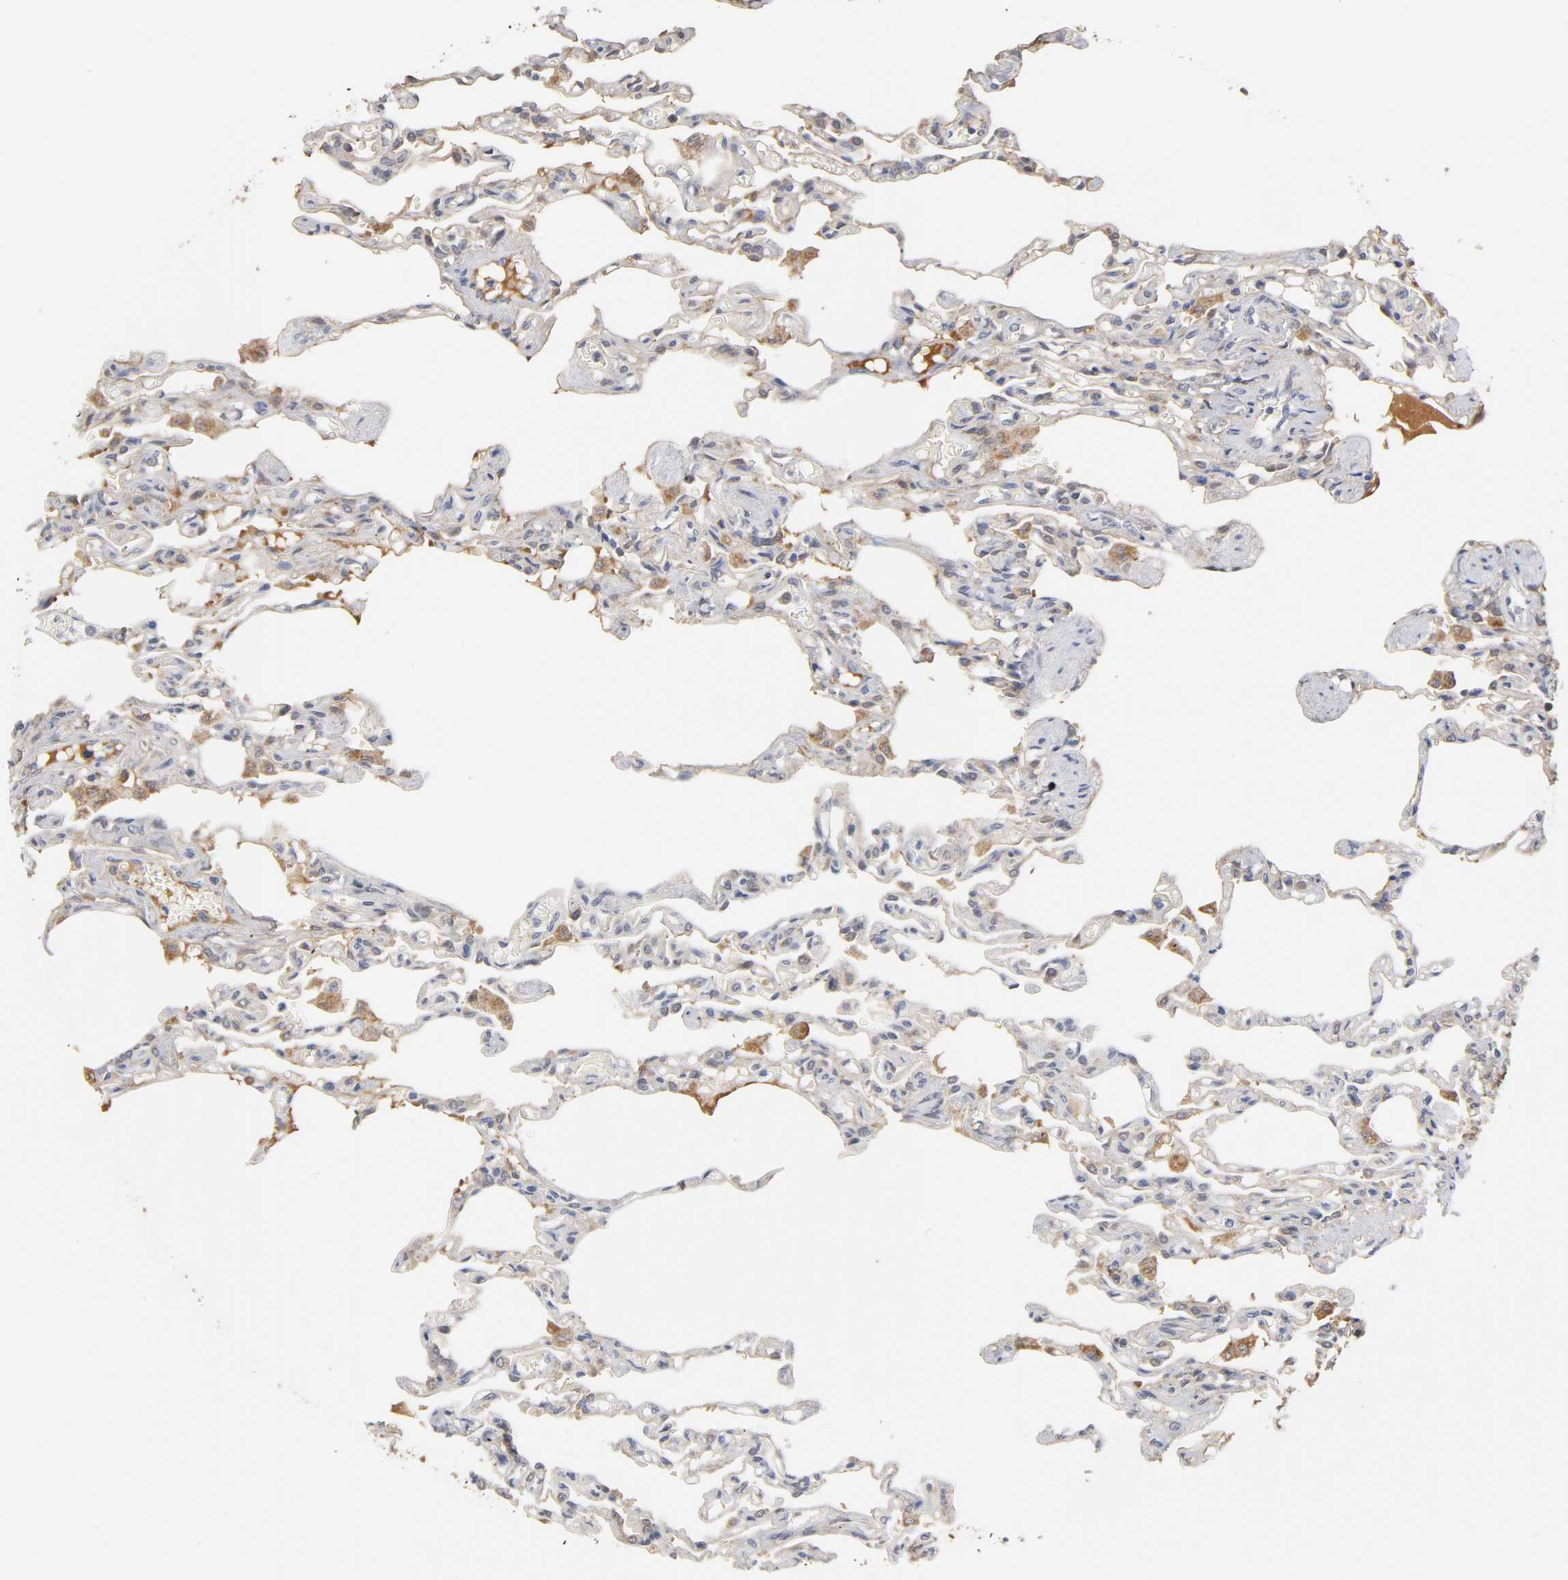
{"staining": {"intensity": "moderate", "quantity": ">75%", "location": "cytoplasmic/membranous,nuclear"}, "tissue": "lung", "cell_type": "Alveolar cells", "image_type": "normal", "snomed": [{"axis": "morphology", "description": "Normal tissue, NOS"}, {"axis": "topography", "description": "Lung"}], "caption": "Lung stained for a protein exhibits moderate cytoplasmic/membranous,nuclear positivity in alveolar cells. (DAB = brown stain, brightfield microscopy at high magnification).", "gene": "GSTZ1", "patient": {"sex": "male", "age": 21}}